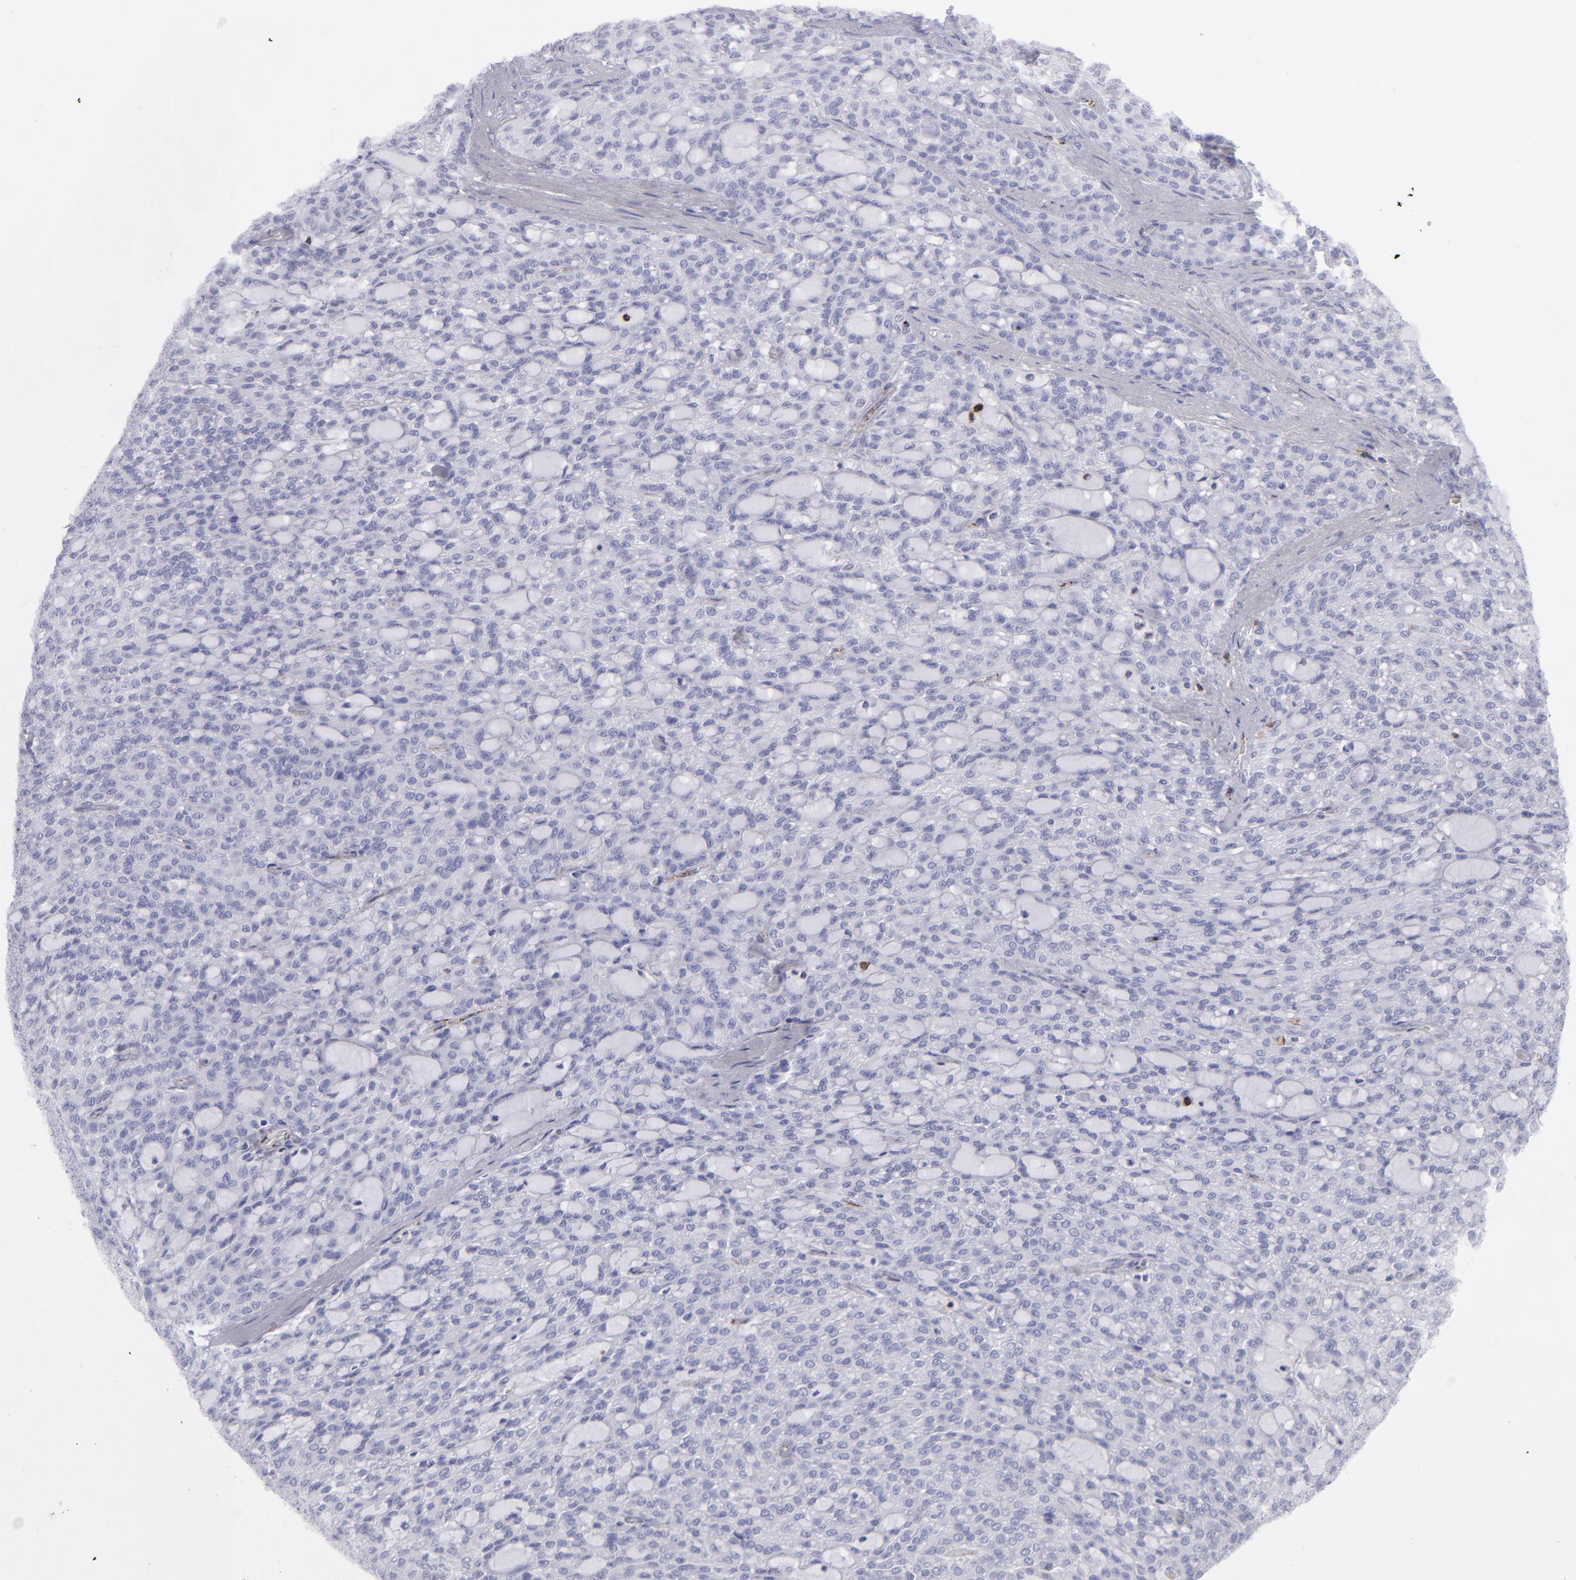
{"staining": {"intensity": "negative", "quantity": "none", "location": "none"}, "tissue": "renal cancer", "cell_type": "Tumor cells", "image_type": "cancer", "snomed": [{"axis": "morphology", "description": "Adenocarcinoma, NOS"}, {"axis": "topography", "description": "Kidney"}], "caption": "Immunohistochemistry of renal cancer displays no expression in tumor cells. (DAB immunohistochemistry (IHC), high magnification).", "gene": "CD27", "patient": {"sex": "male", "age": 63}}